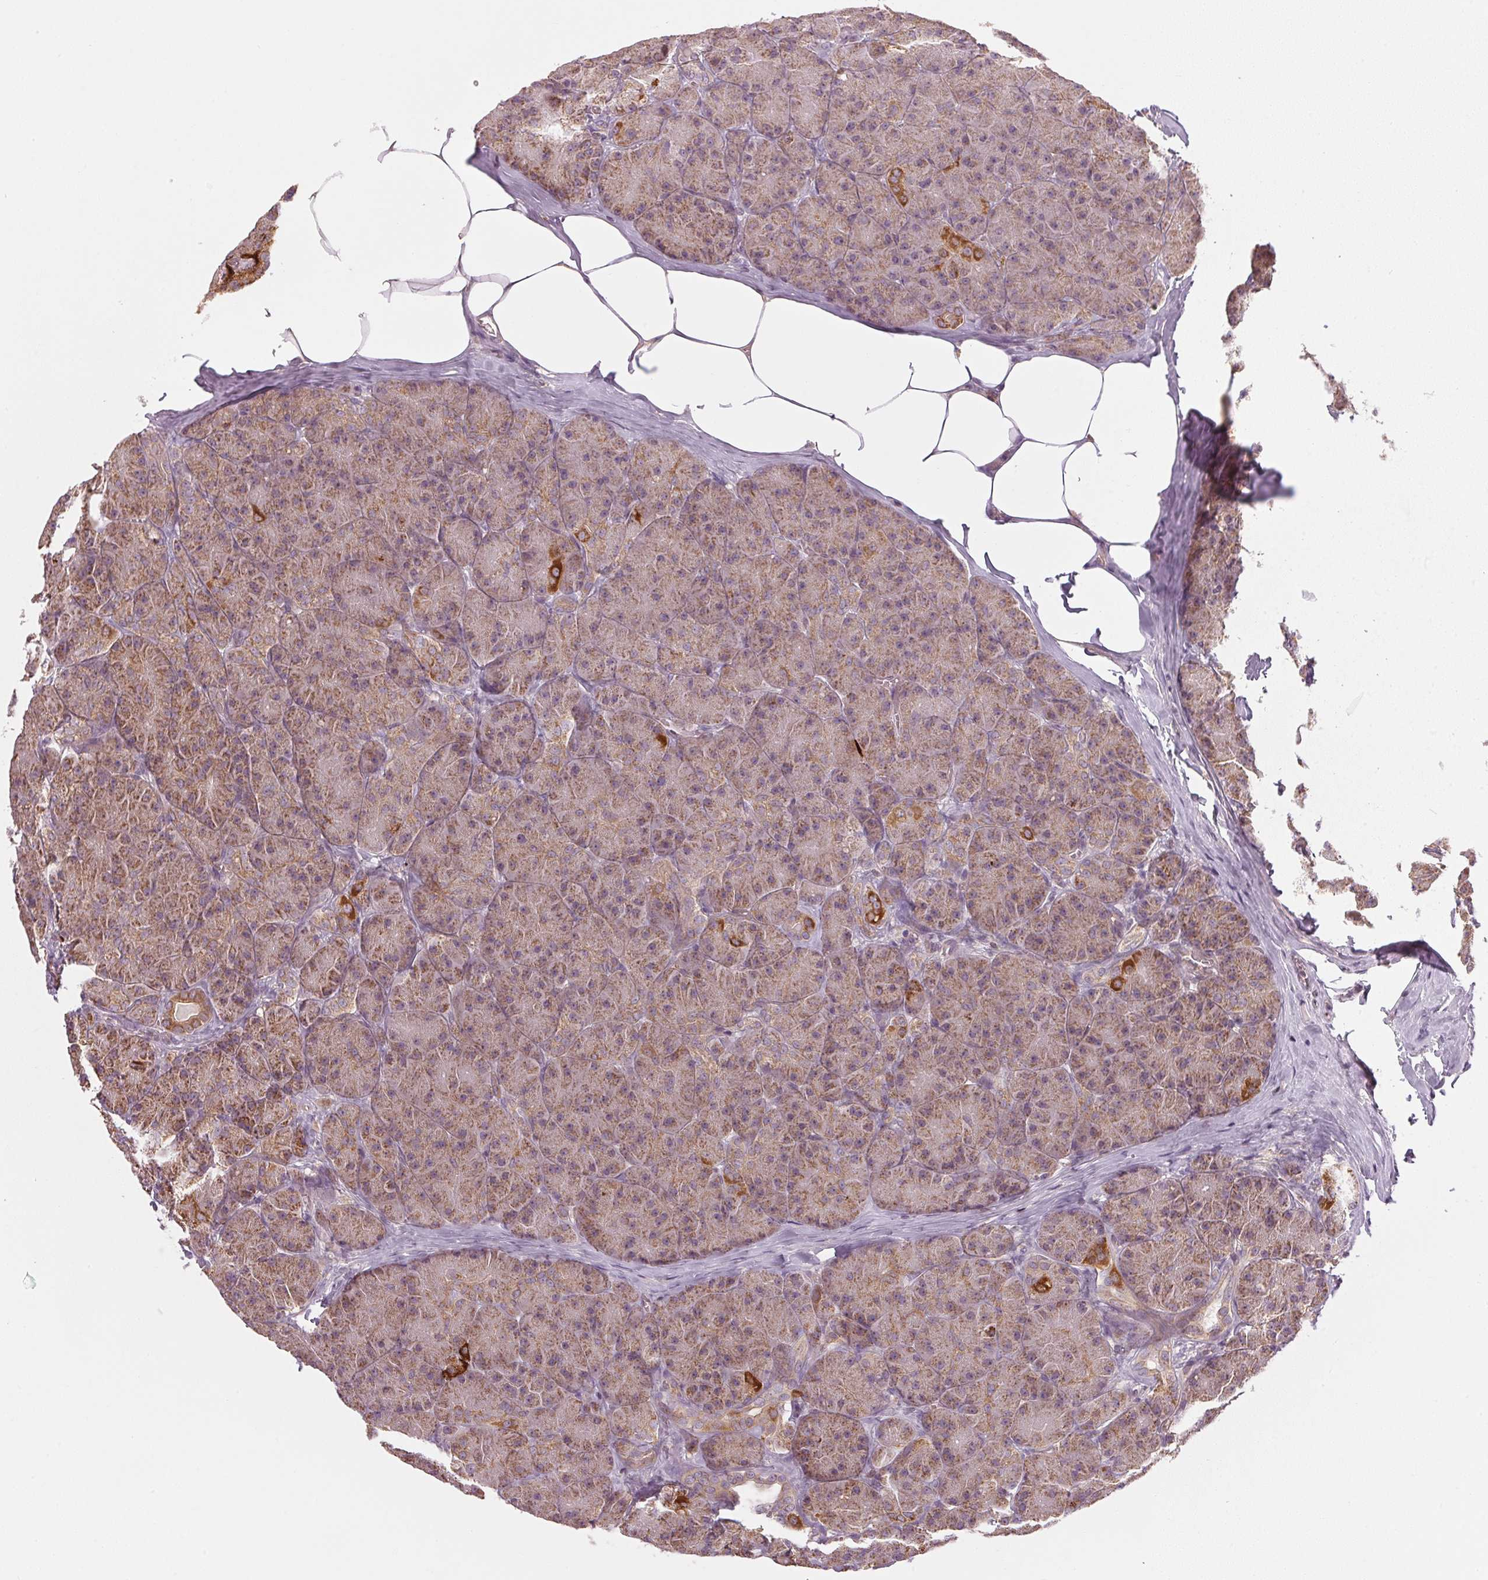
{"staining": {"intensity": "weak", "quantity": ">75%", "location": "cytoplasmic/membranous"}, "tissue": "pancreas", "cell_type": "Exocrine glandular cells", "image_type": "normal", "snomed": [{"axis": "morphology", "description": "Normal tissue, NOS"}, {"axis": "topography", "description": "Pancreas"}], "caption": "Immunohistochemistry staining of normal pancreas, which demonstrates low levels of weak cytoplasmic/membranous staining in about >75% of exocrine glandular cells indicating weak cytoplasmic/membranous protein positivity. The staining was performed using DAB (3,3'-diaminobenzidine) (brown) for protein detection and nuclei were counterstained in hematoxylin (blue).", "gene": "NADK2", "patient": {"sex": "male", "age": 57}}